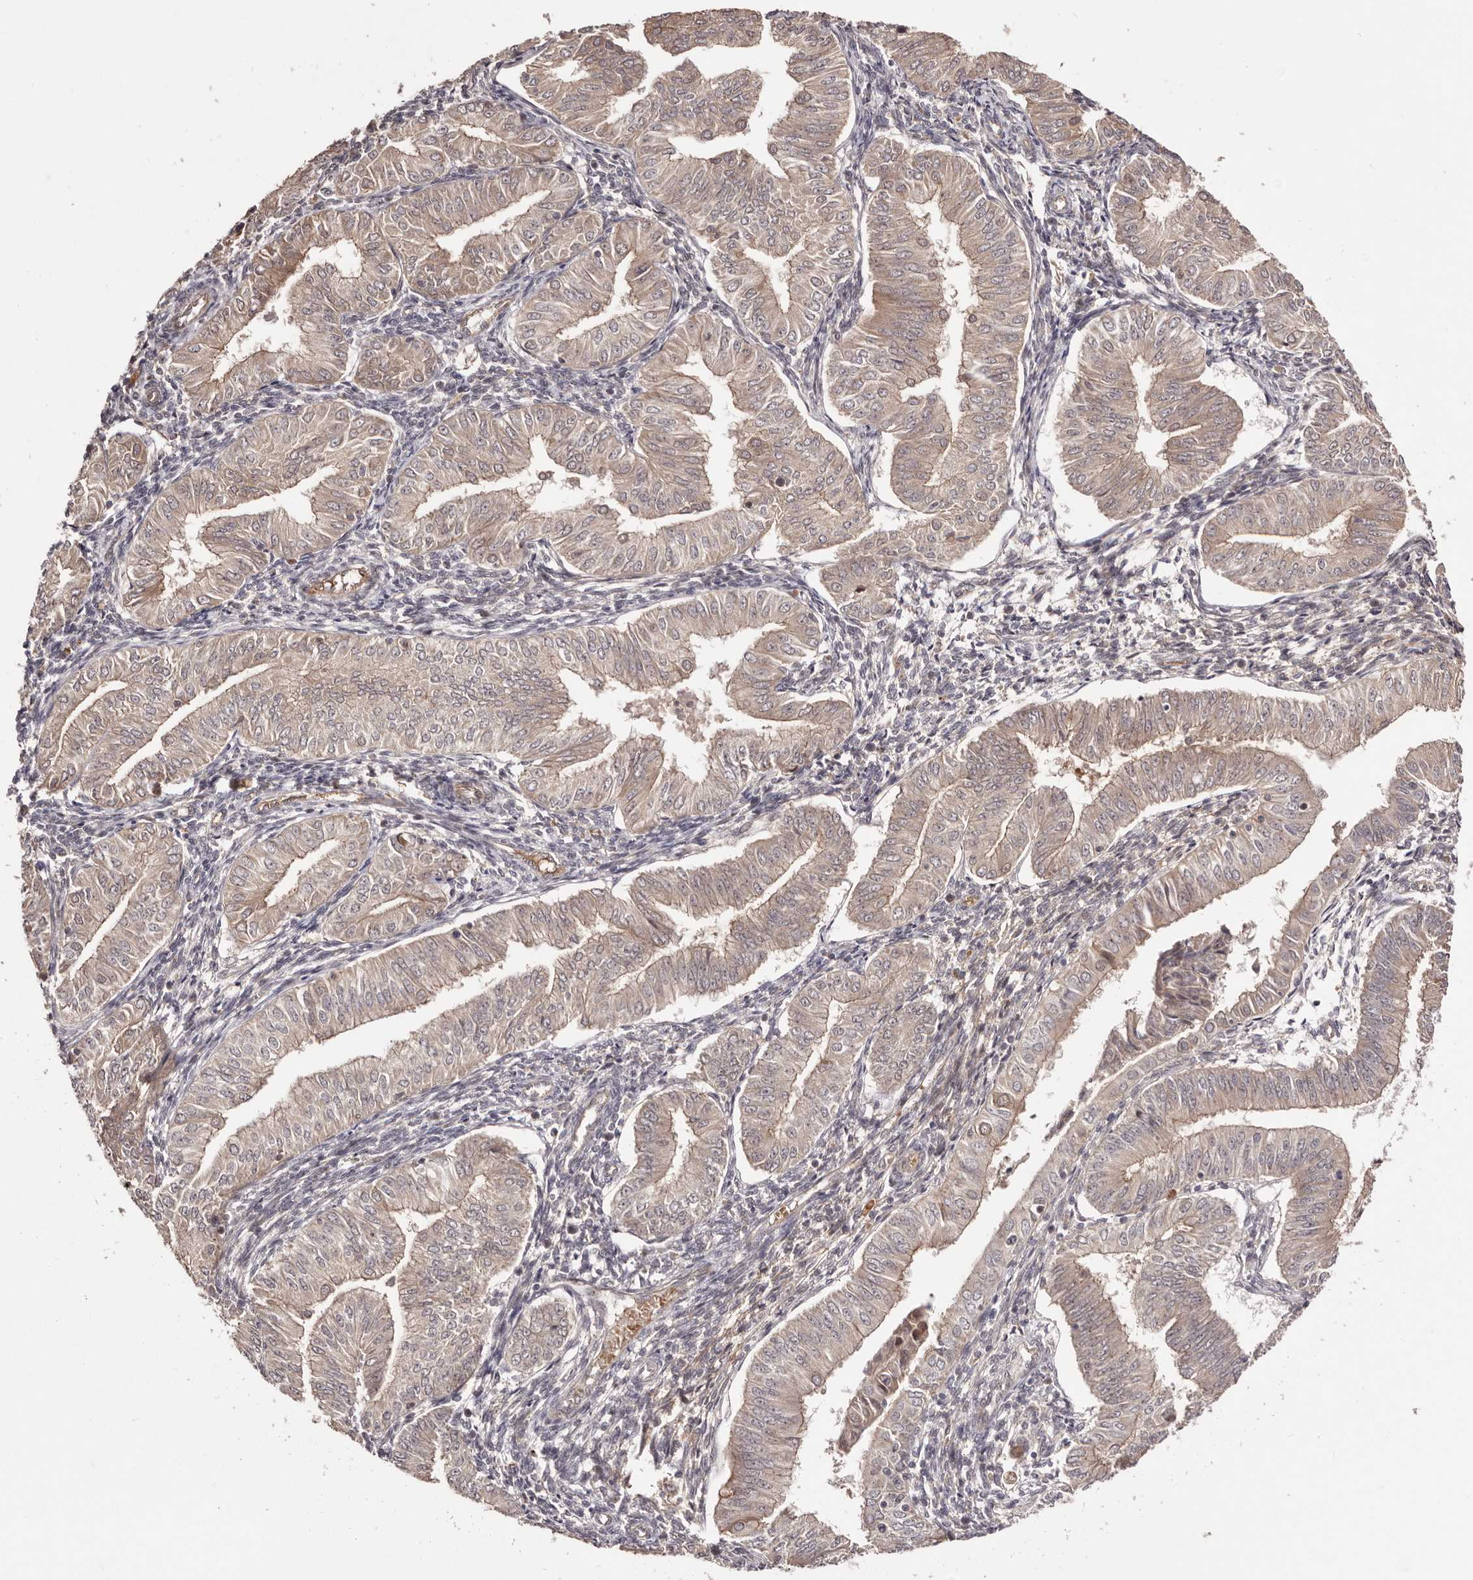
{"staining": {"intensity": "weak", "quantity": ">75%", "location": "cytoplasmic/membranous"}, "tissue": "endometrial cancer", "cell_type": "Tumor cells", "image_type": "cancer", "snomed": [{"axis": "morphology", "description": "Normal tissue, NOS"}, {"axis": "morphology", "description": "Adenocarcinoma, NOS"}, {"axis": "topography", "description": "Endometrium"}], "caption": "This histopathology image demonstrates immunohistochemistry (IHC) staining of endometrial cancer (adenocarcinoma), with low weak cytoplasmic/membranous staining in about >75% of tumor cells.", "gene": "EGR3", "patient": {"sex": "female", "age": 53}}